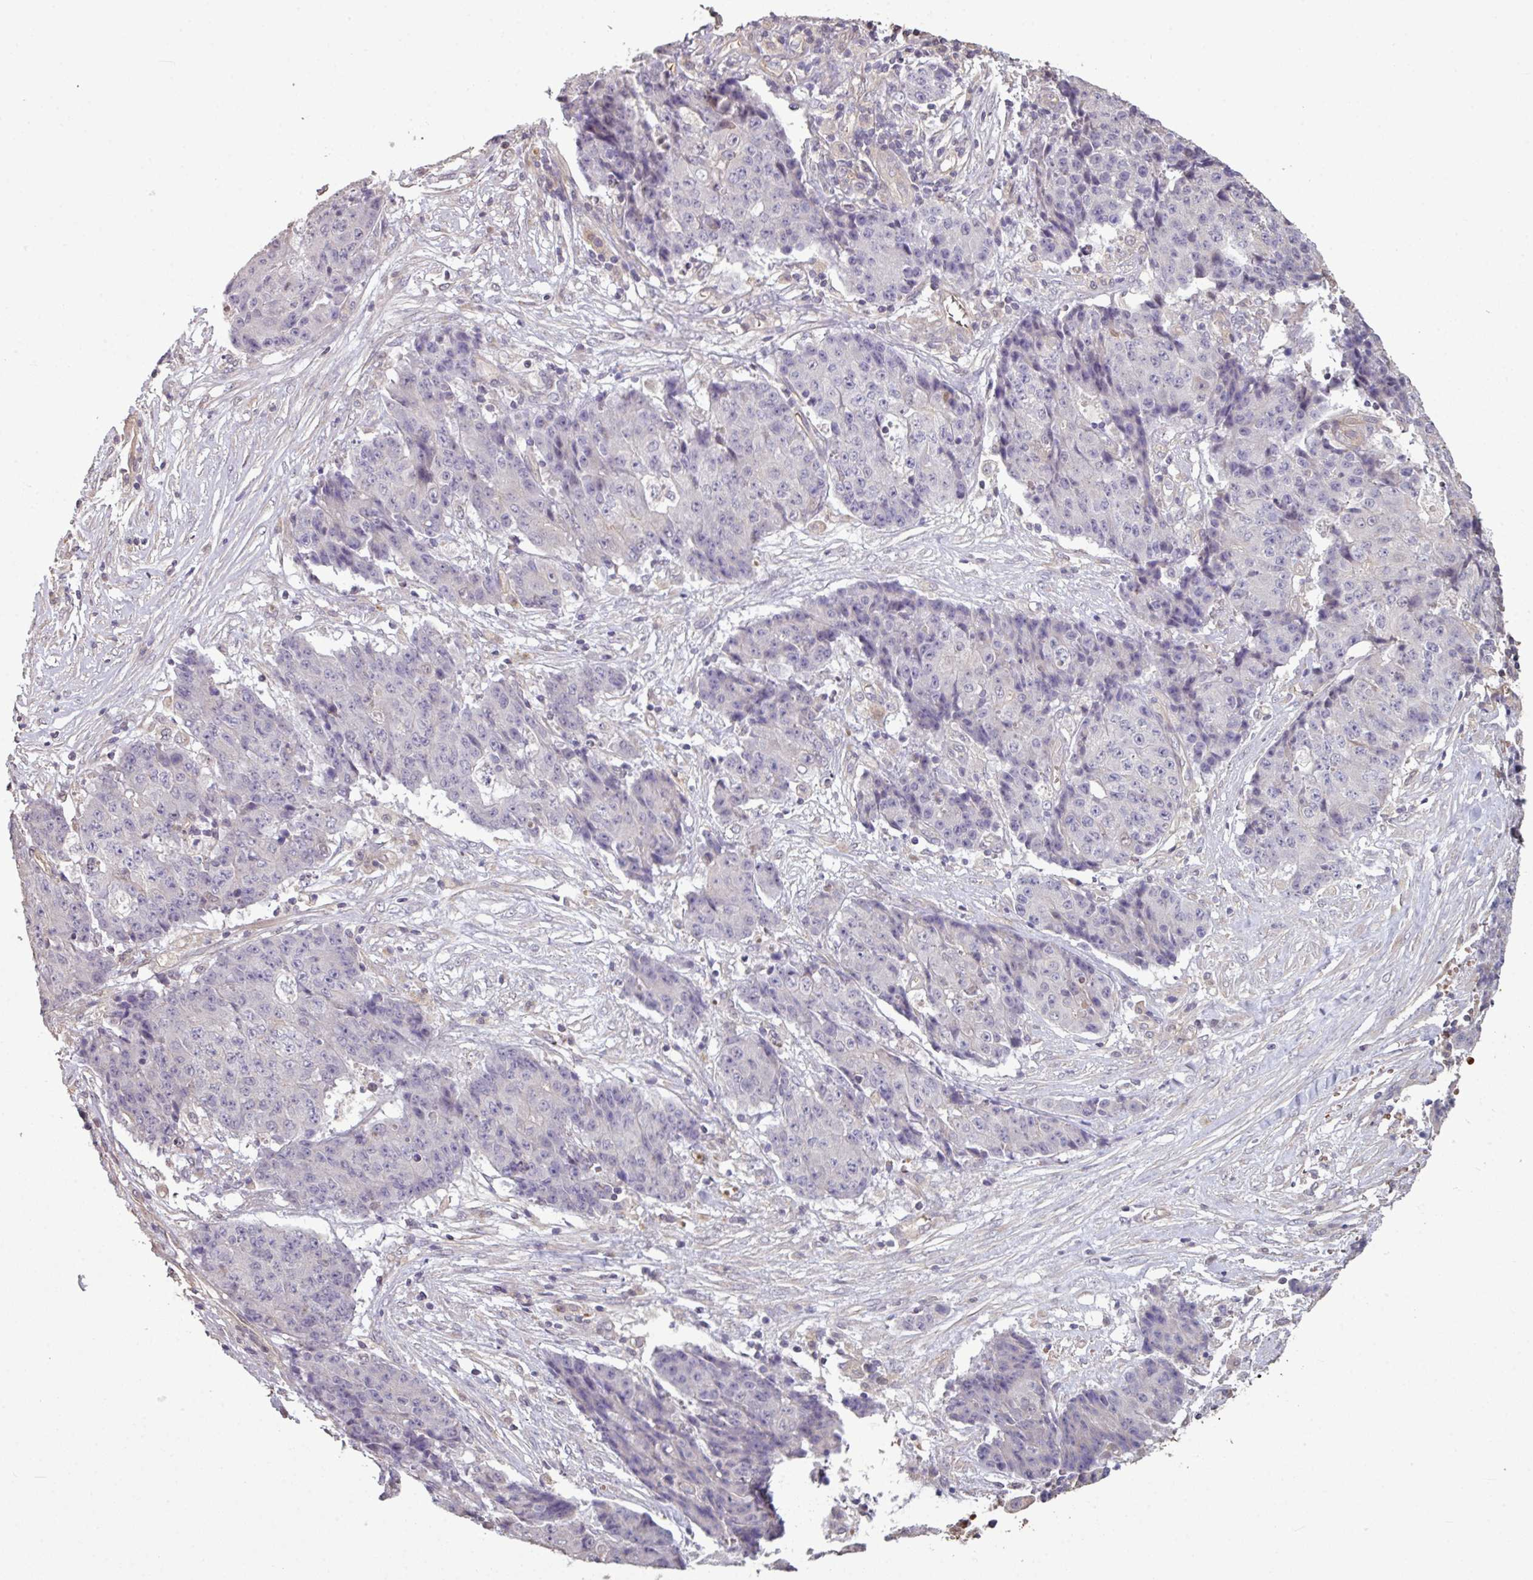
{"staining": {"intensity": "negative", "quantity": "none", "location": "none"}, "tissue": "ovarian cancer", "cell_type": "Tumor cells", "image_type": "cancer", "snomed": [{"axis": "morphology", "description": "Carcinoma, endometroid"}, {"axis": "topography", "description": "Ovary"}], "caption": "High magnification brightfield microscopy of endometroid carcinoma (ovarian) stained with DAB (brown) and counterstained with hematoxylin (blue): tumor cells show no significant expression.", "gene": "NHSL2", "patient": {"sex": "female", "age": 42}}